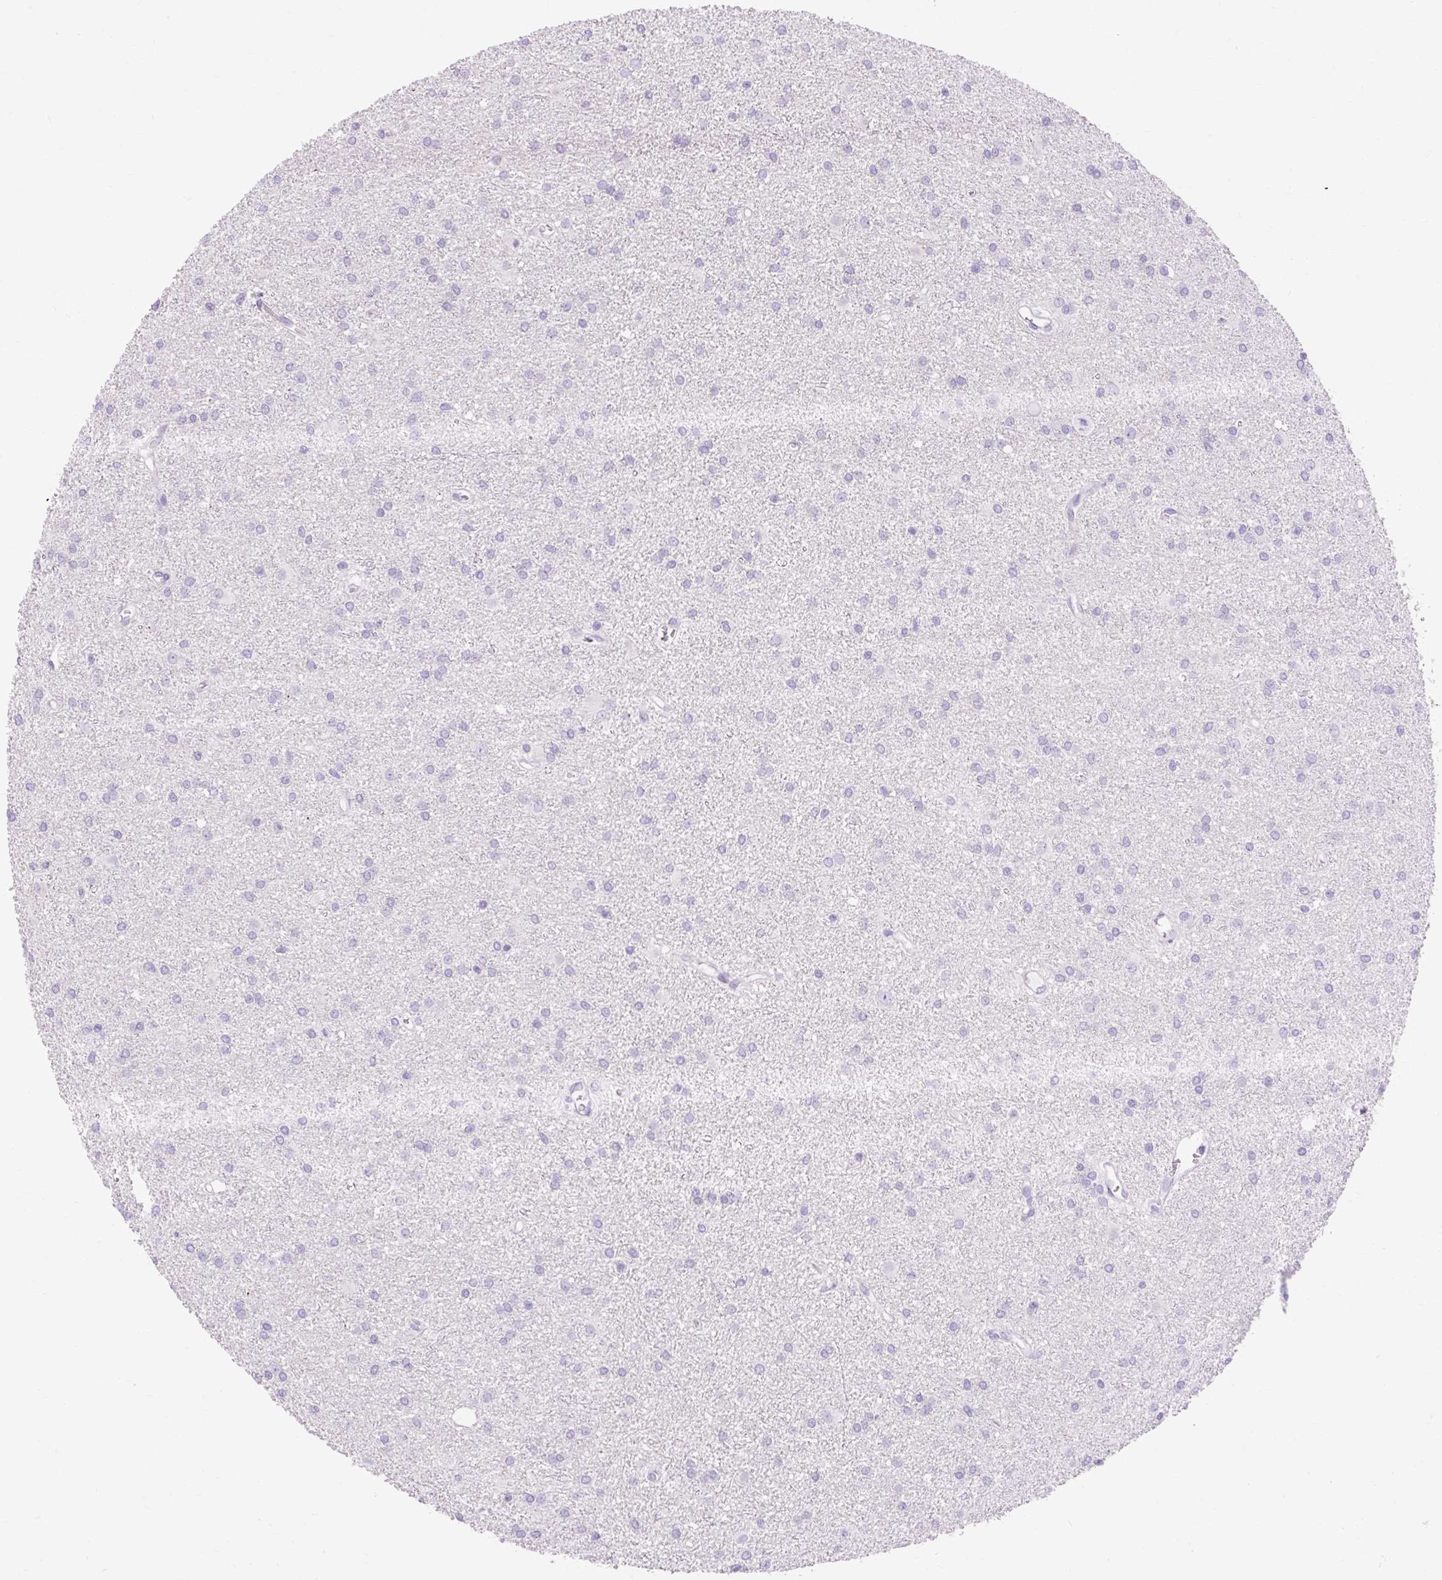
{"staining": {"intensity": "negative", "quantity": "none", "location": "none"}, "tissue": "glioma", "cell_type": "Tumor cells", "image_type": "cancer", "snomed": [{"axis": "morphology", "description": "Glioma, malignant, High grade"}, {"axis": "topography", "description": "Brain"}], "caption": "Tumor cells are negative for protein expression in human glioma. (DAB (3,3'-diaminobenzidine) immunohistochemistry, high magnification).", "gene": "CORO7-PAM16", "patient": {"sex": "female", "age": 50}}